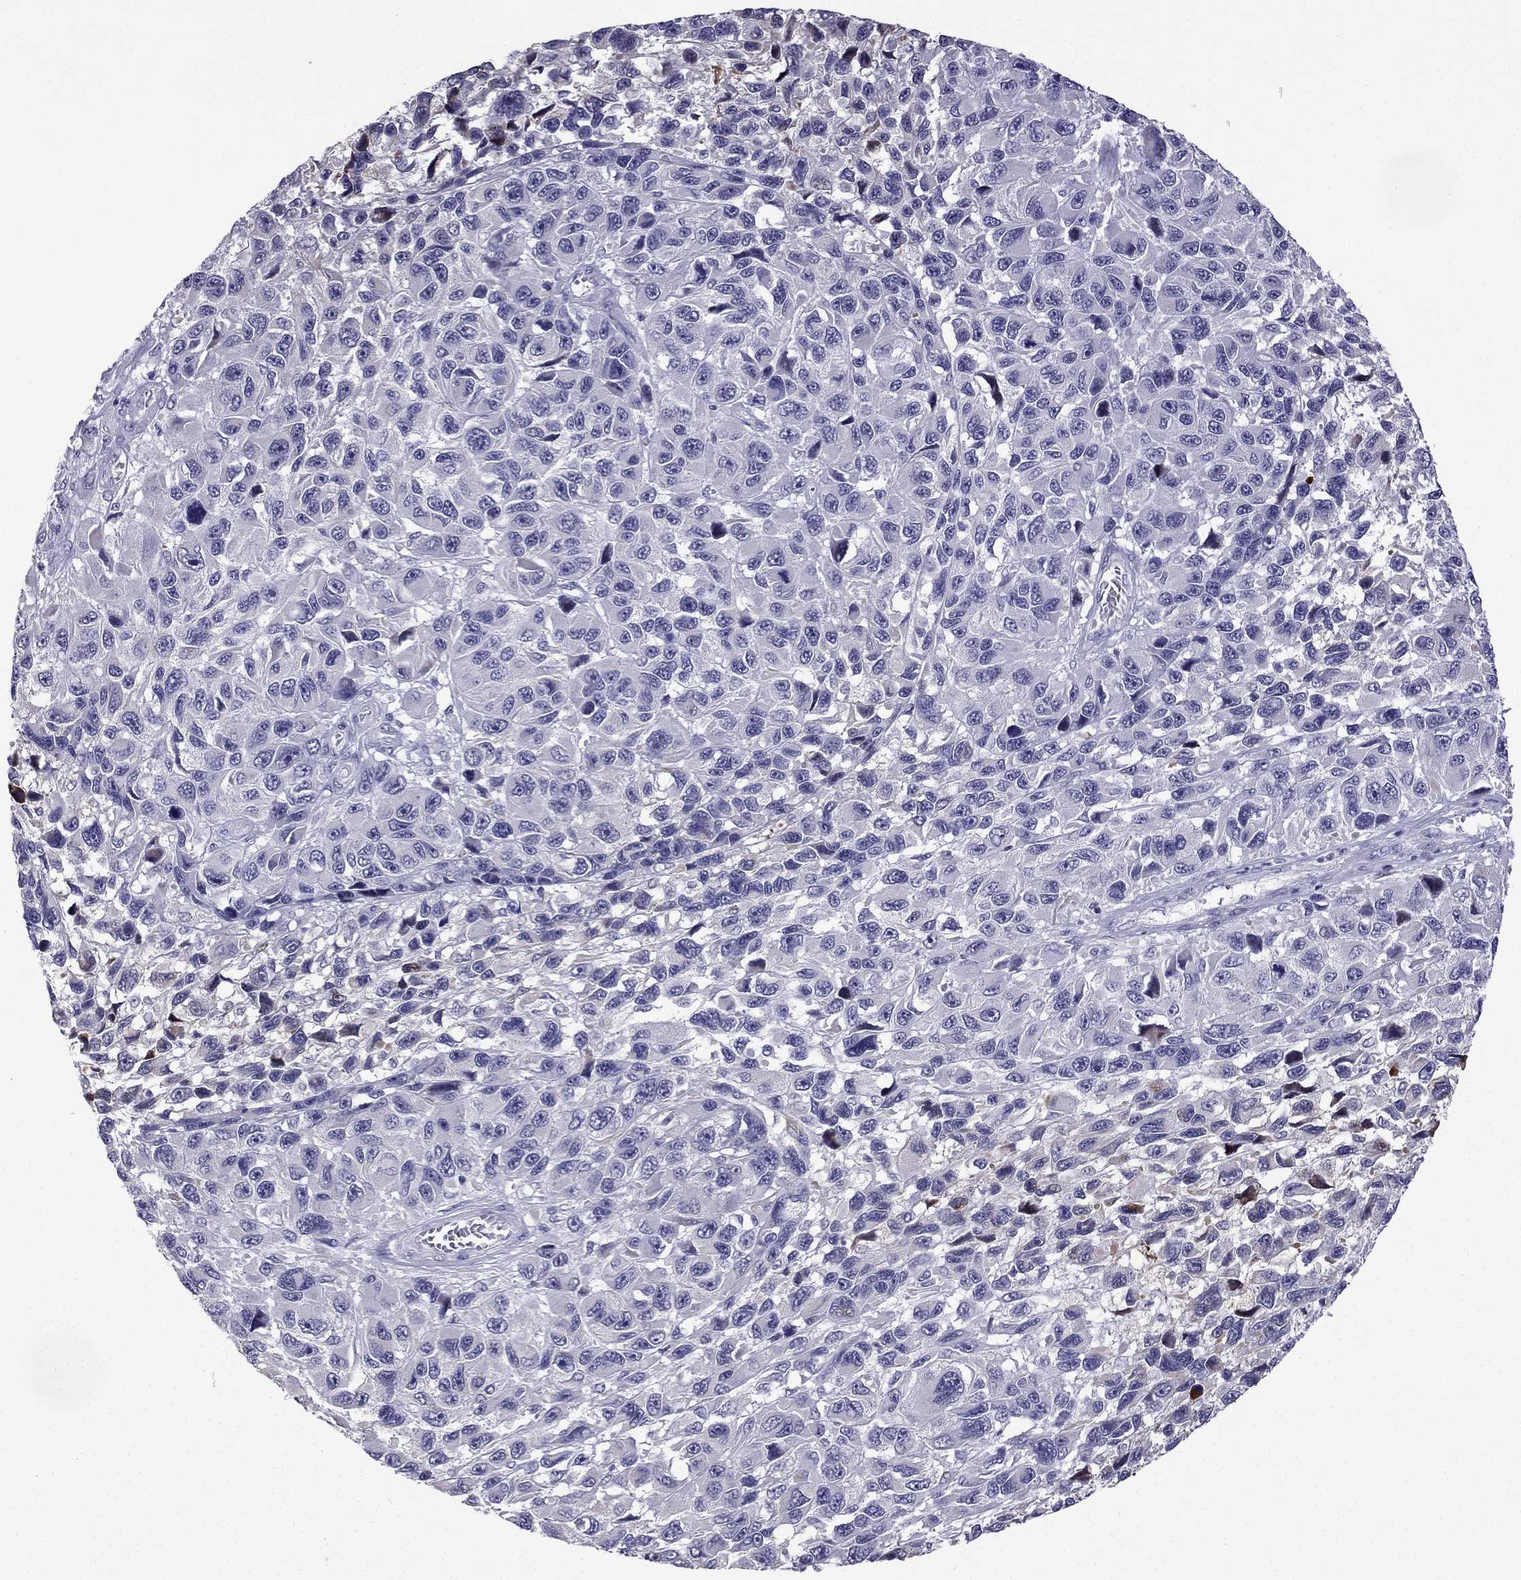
{"staining": {"intensity": "negative", "quantity": "none", "location": "none"}, "tissue": "melanoma", "cell_type": "Tumor cells", "image_type": "cancer", "snomed": [{"axis": "morphology", "description": "Malignant melanoma, NOS"}, {"axis": "topography", "description": "Skin"}], "caption": "Tumor cells are negative for brown protein staining in malignant melanoma.", "gene": "CFAP70", "patient": {"sex": "male", "age": 53}}